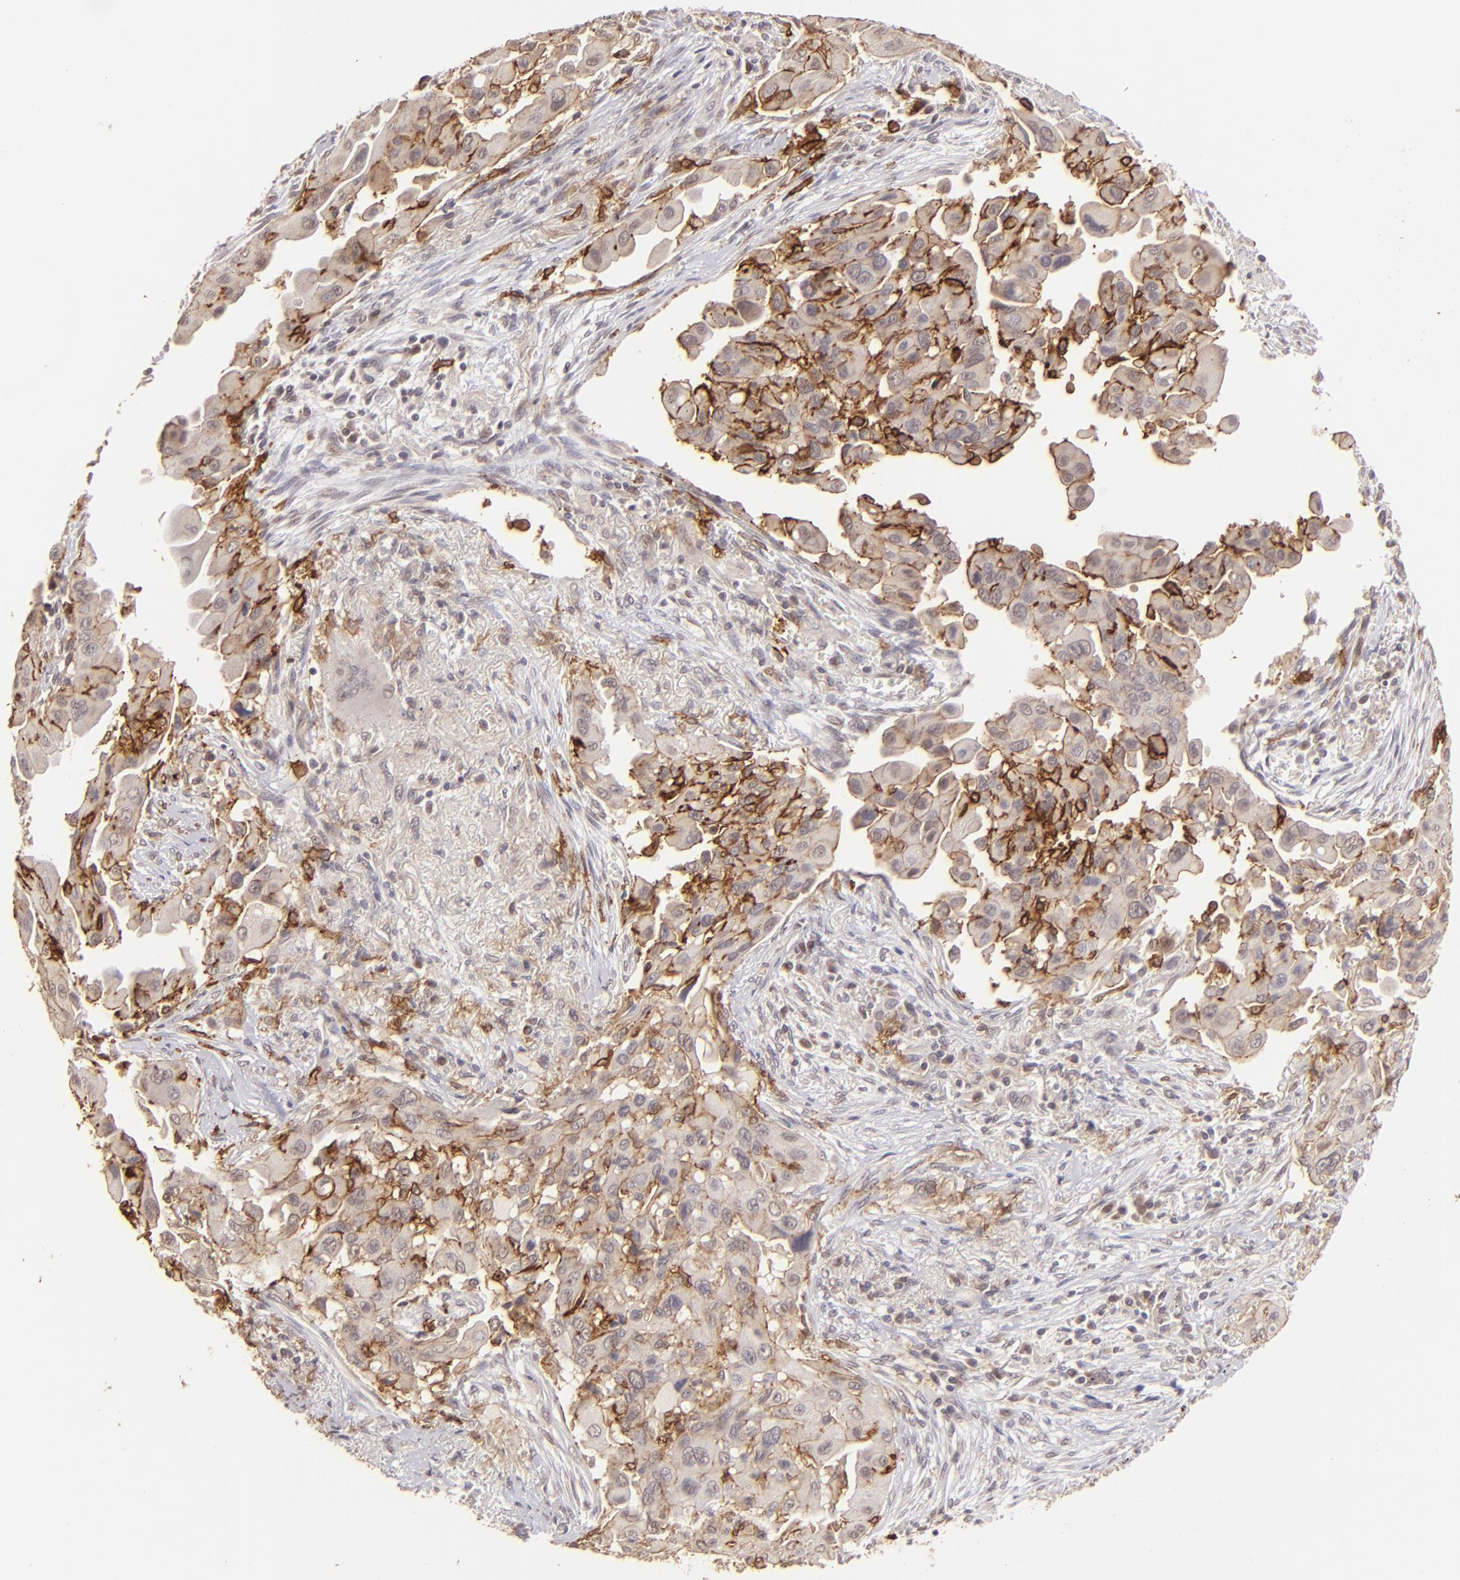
{"staining": {"intensity": "moderate", "quantity": "25%-75%", "location": "cytoplasmic/membranous"}, "tissue": "lung cancer", "cell_type": "Tumor cells", "image_type": "cancer", "snomed": [{"axis": "morphology", "description": "Adenocarcinoma, NOS"}, {"axis": "topography", "description": "Lung"}], "caption": "Lung adenocarcinoma stained for a protein (brown) displays moderate cytoplasmic/membranous positive staining in about 25%-75% of tumor cells.", "gene": "CLDN1", "patient": {"sex": "male", "age": 68}}